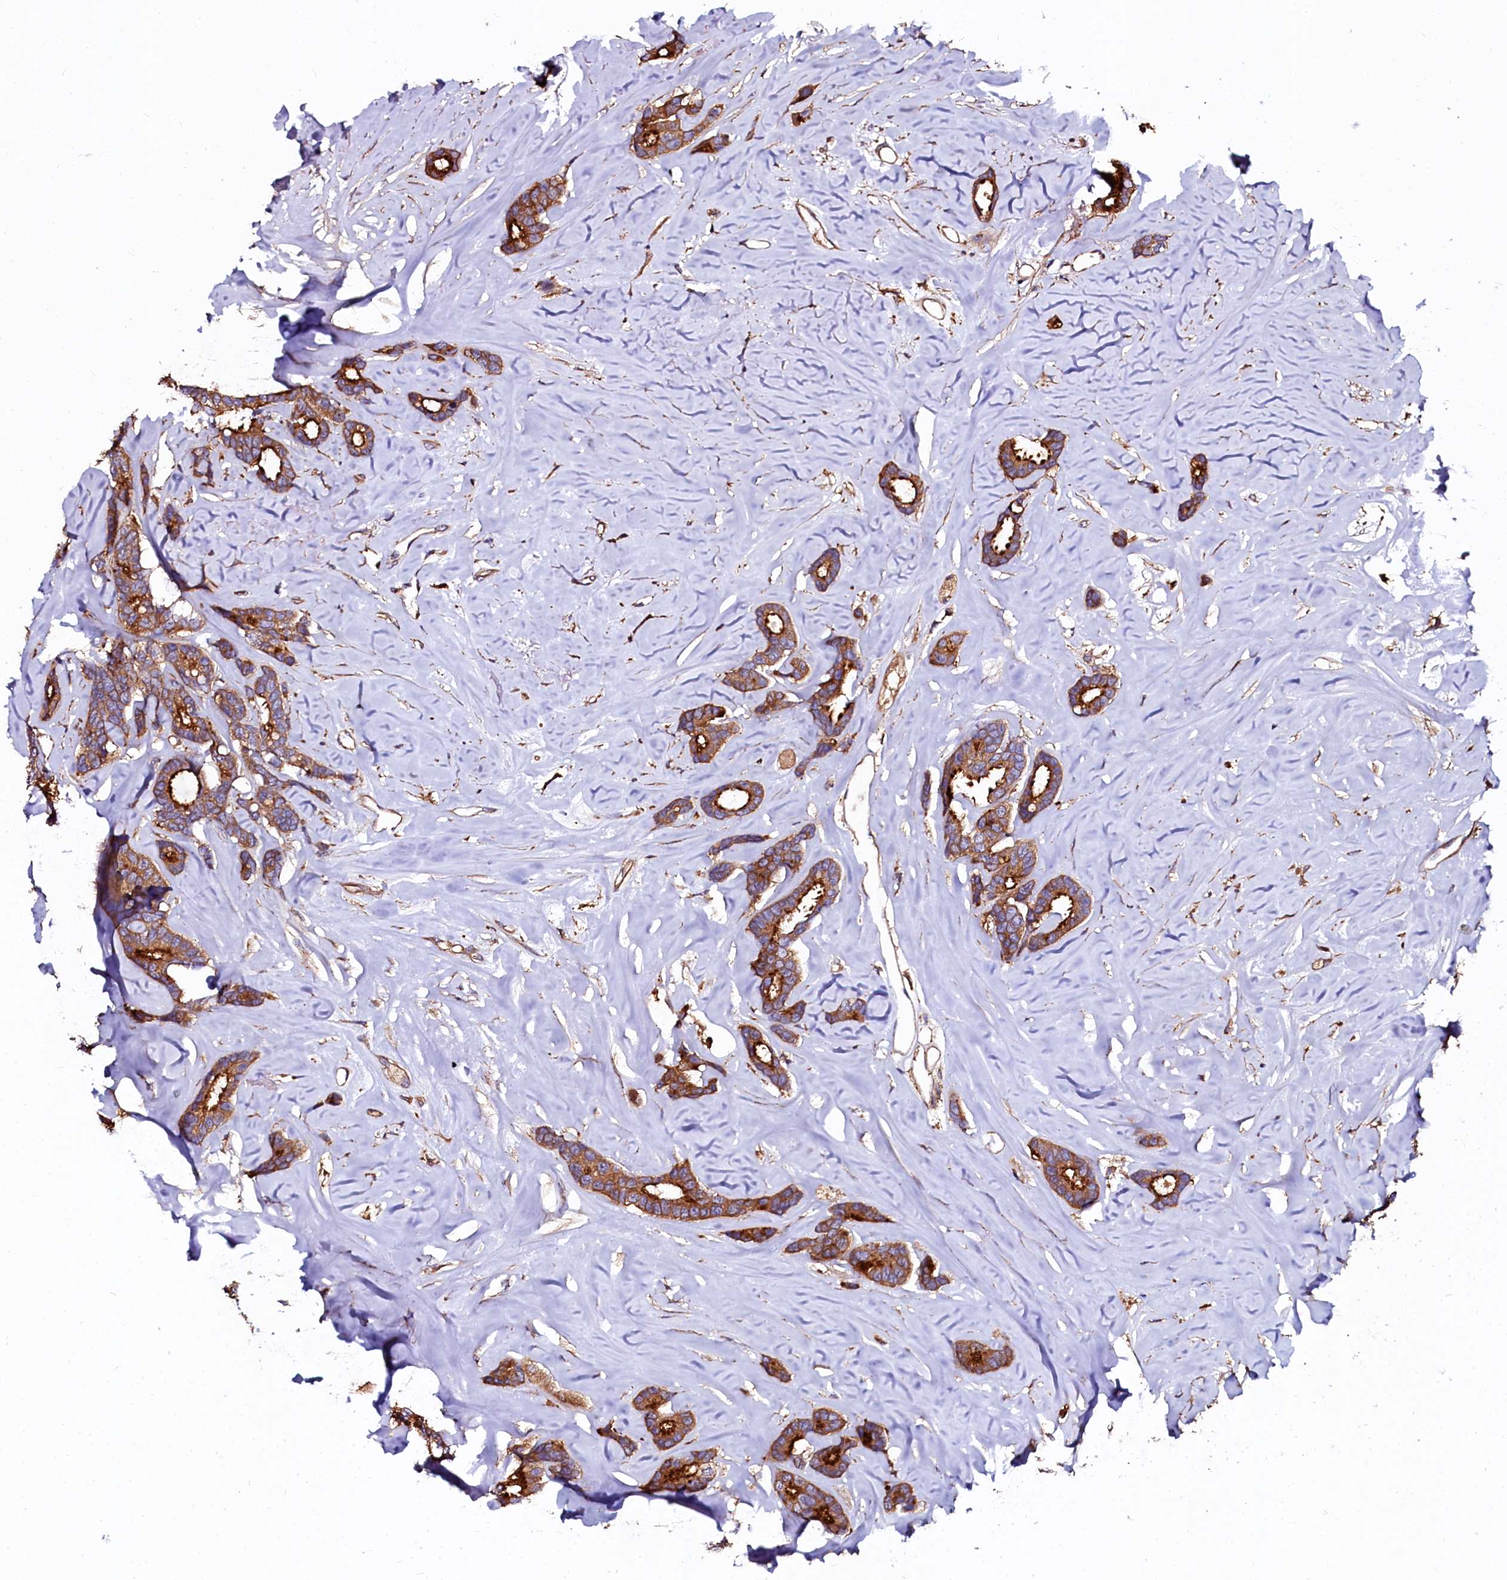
{"staining": {"intensity": "strong", "quantity": ">75%", "location": "cytoplasmic/membranous"}, "tissue": "breast cancer", "cell_type": "Tumor cells", "image_type": "cancer", "snomed": [{"axis": "morphology", "description": "Duct carcinoma"}, {"axis": "topography", "description": "Breast"}], "caption": "This histopathology image displays immunohistochemistry (IHC) staining of invasive ductal carcinoma (breast), with high strong cytoplasmic/membranous staining in about >75% of tumor cells.", "gene": "APPL2", "patient": {"sex": "female", "age": 87}}